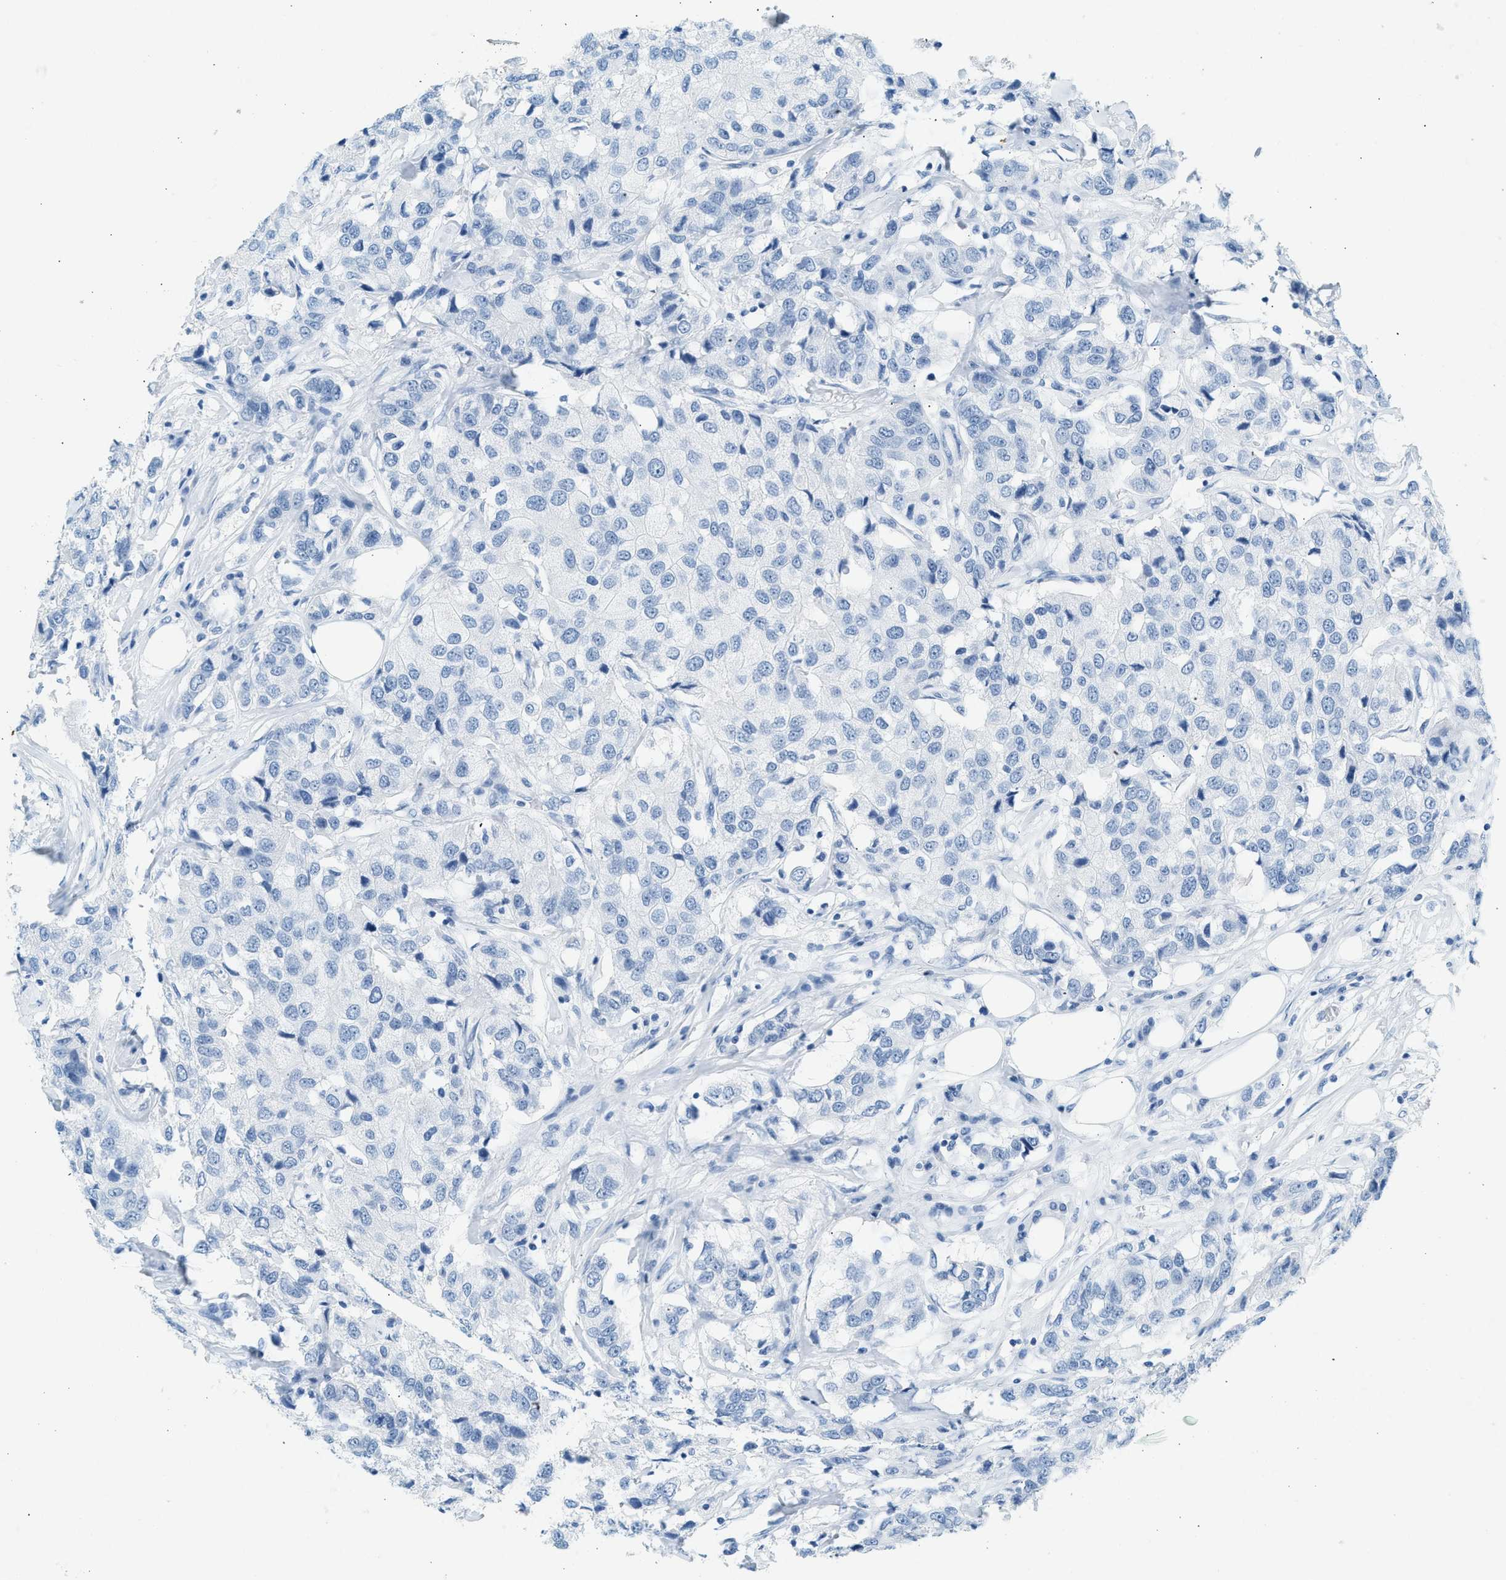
{"staining": {"intensity": "negative", "quantity": "none", "location": "none"}, "tissue": "breast cancer", "cell_type": "Tumor cells", "image_type": "cancer", "snomed": [{"axis": "morphology", "description": "Duct carcinoma"}, {"axis": "topography", "description": "Breast"}], "caption": "Tumor cells show no significant protein staining in intraductal carcinoma (breast).", "gene": "HHATL", "patient": {"sex": "female", "age": 80}}